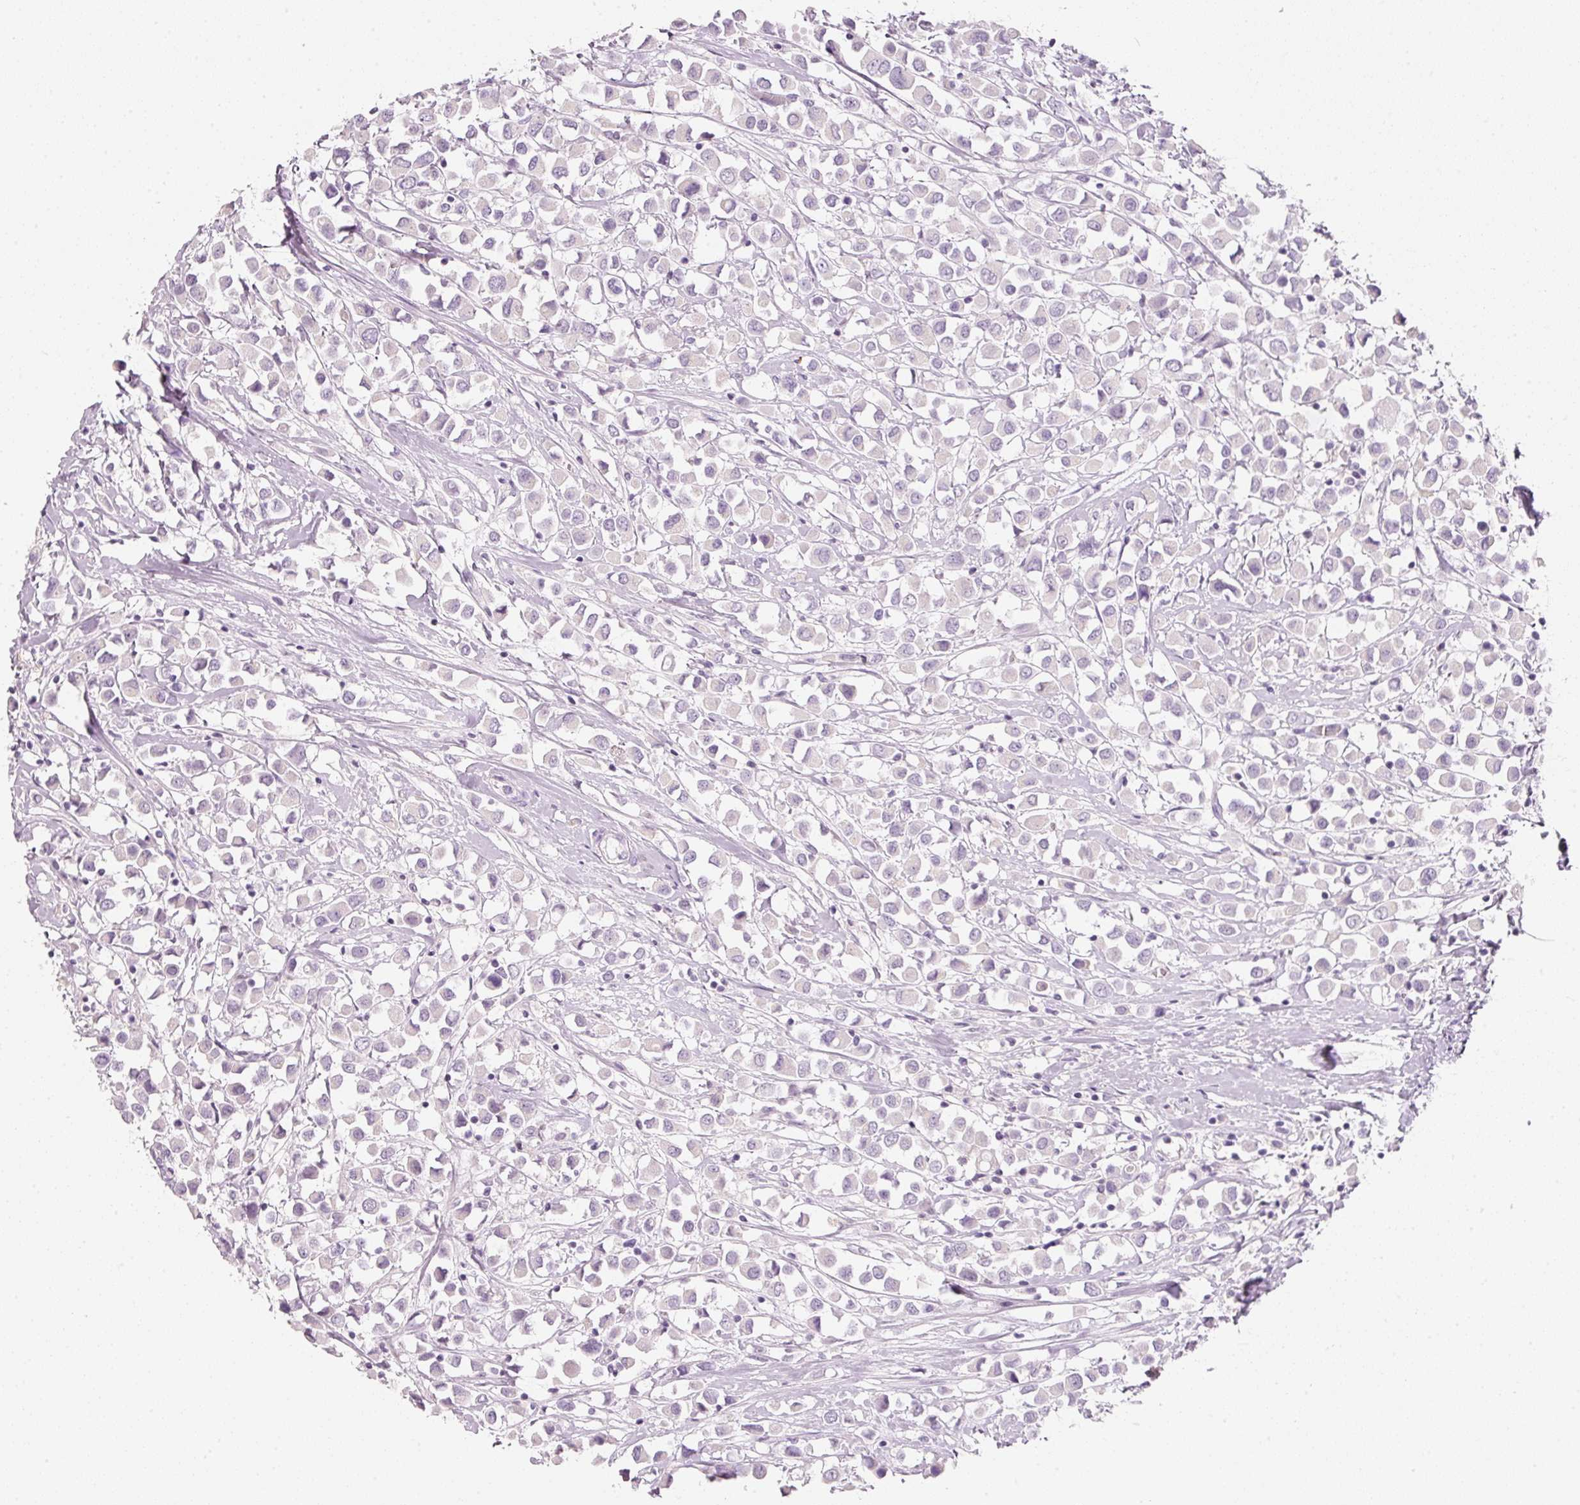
{"staining": {"intensity": "negative", "quantity": "none", "location": "none"}, "tissue": "breast cancer", "cell_type": "Tumor cells", "image_type": "cancer", "snomed": [{"axis": "morphology", "description": "Duct carcinoma"}, {"axis": "topography", "description": "Breast"}], "caption": "DAB (3,3'-diaminobenzidine) immunohistochemical staining of breast infiltrating ductal carcinoma shows no significant staining in tumor cells.", "gene": "ENSG00000206549", "patient": {"sex": "female", "age": 61}}